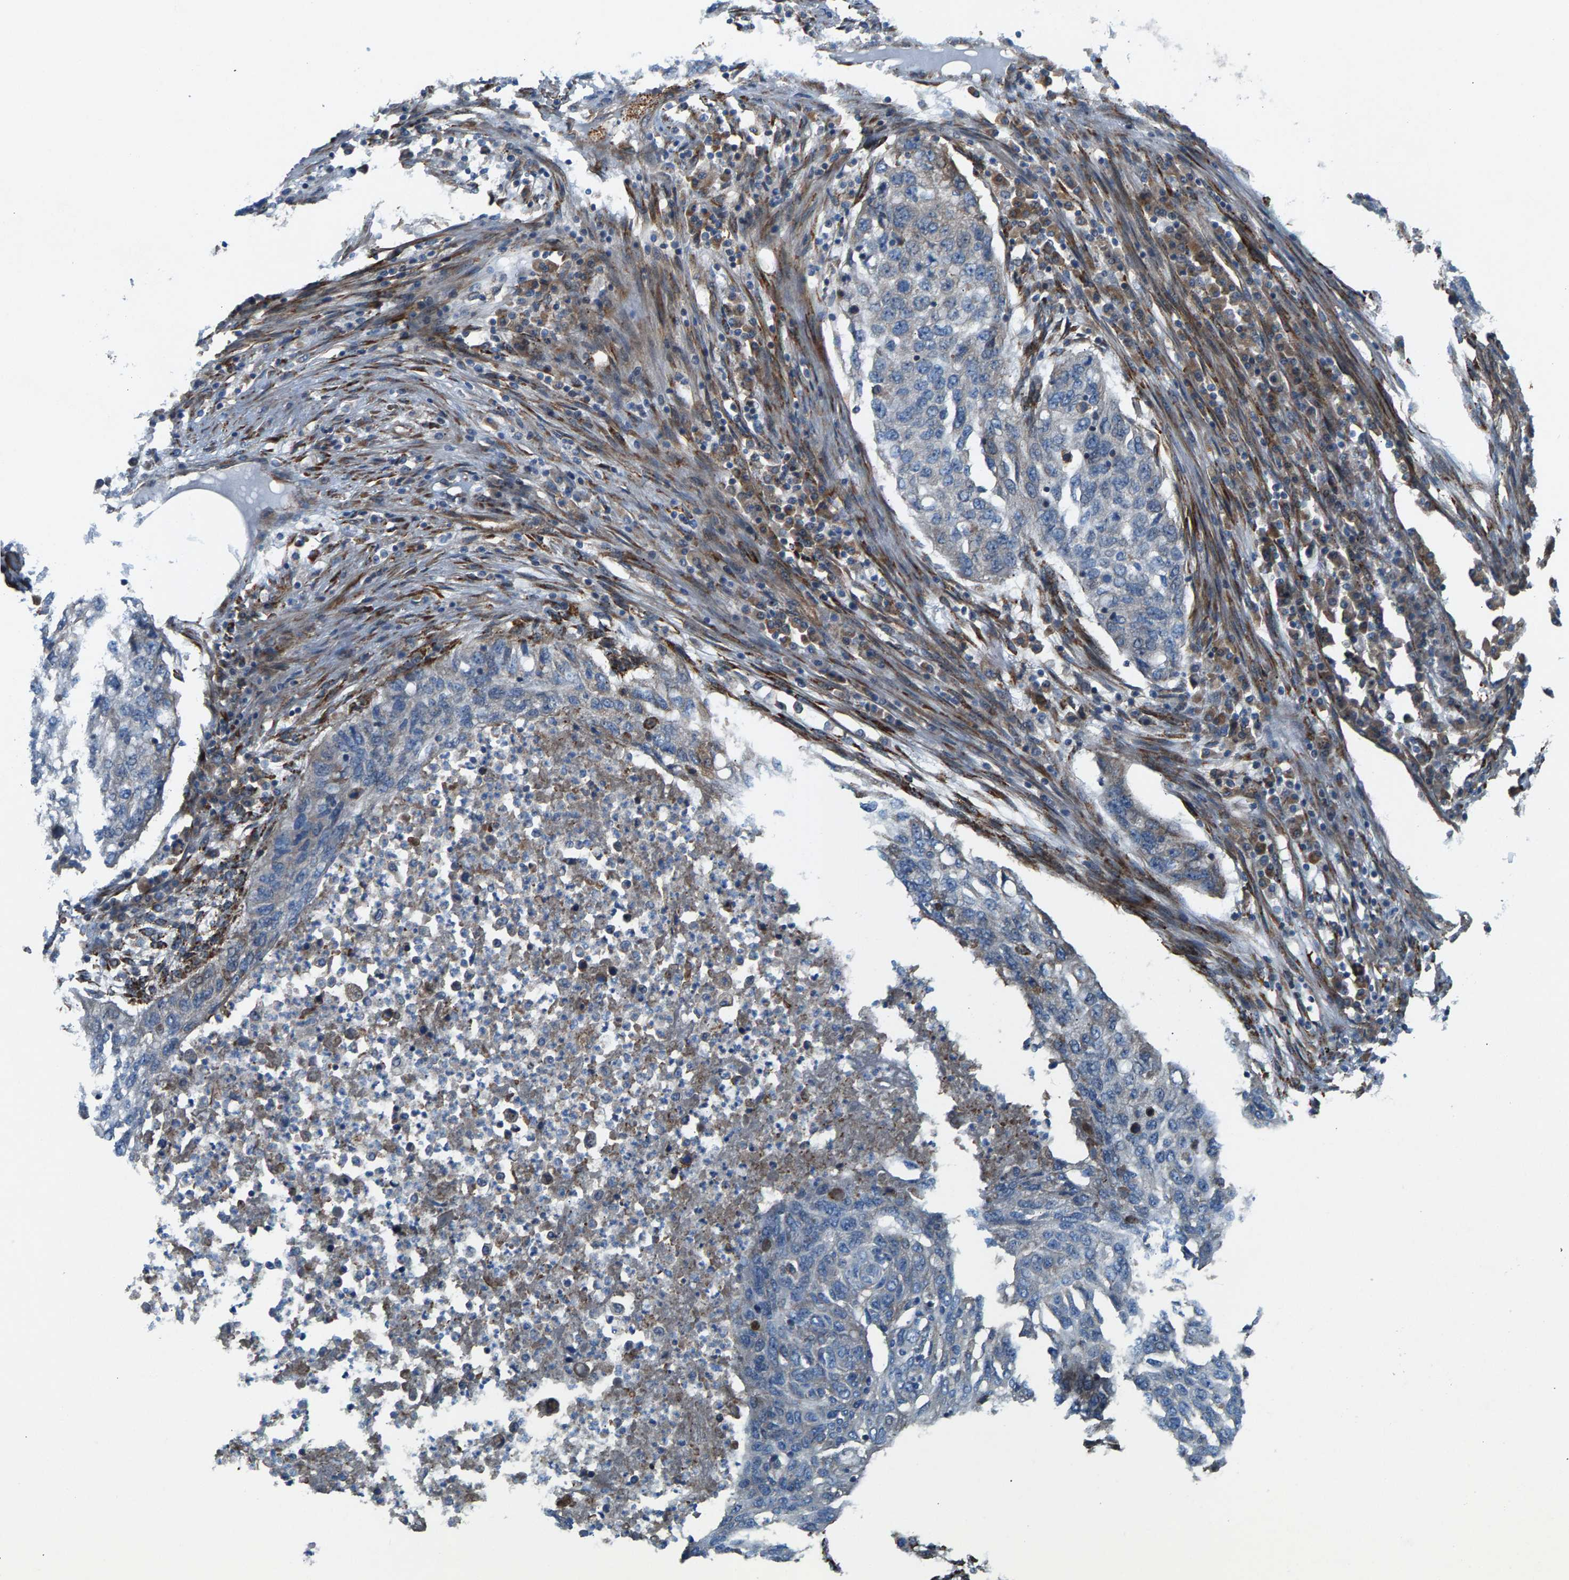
{"staining": {"intensity": "negative", "quantity": "none", "location": "none"}, "tissue": "lung cancer", "cell_type": "Tumor cells", "image_type": "cancer", "snomed": [{"axis": "morphology", "description": "Squamous cell carcinoma, NOS"}, {"axis": "topography", "description": "Lung"}], "caption": "An immunohistochemistry (IHC) image of lung cancer (squamous cell carcinoma) is shown. There is no staining in tumor cells of lung cancer (squamous cell carcinoma). The staining is performed using DAB brown chromogen with nuclei counter-stained in using hematoxylin.", "gene": "PDCL", "patient": {"sex": "female", "age": 63}}